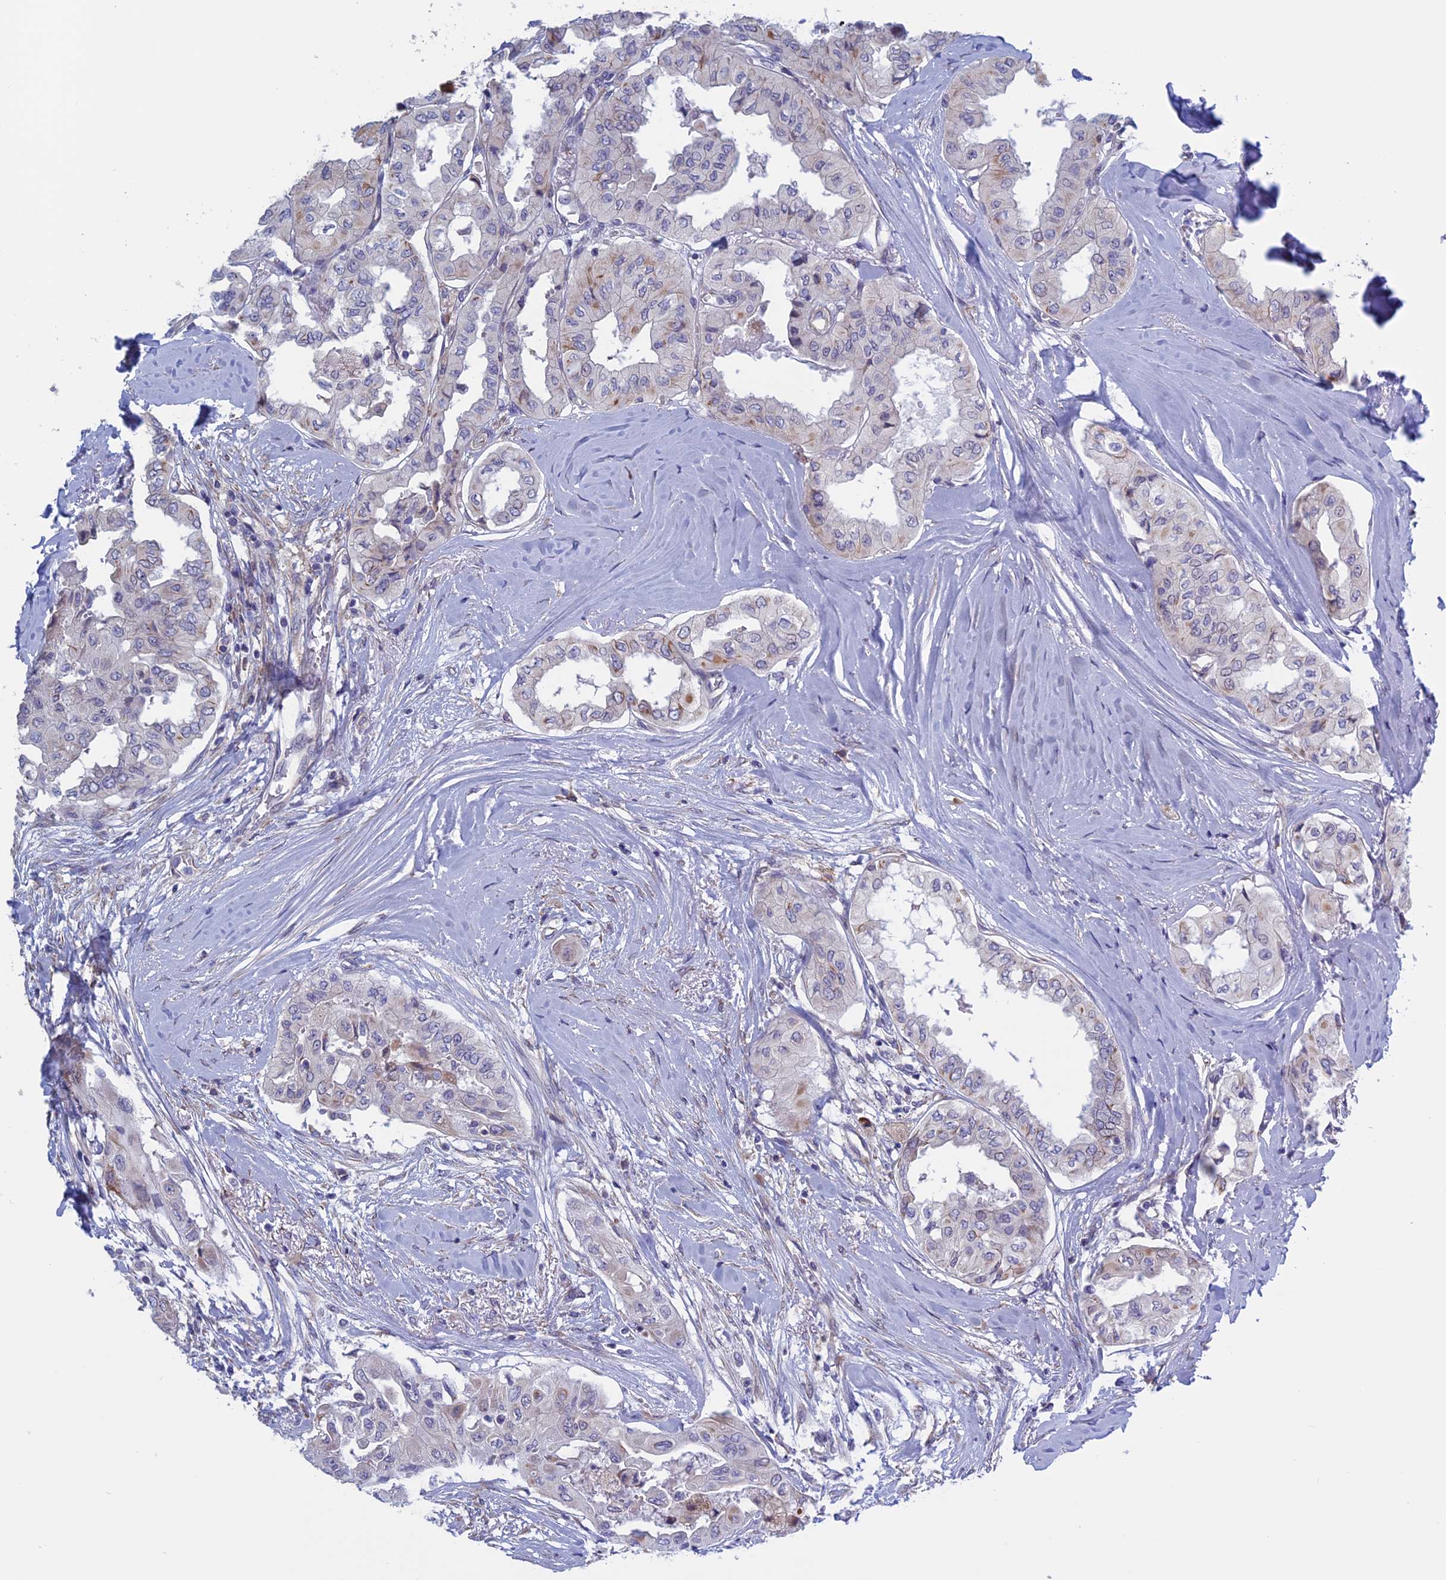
{"staining": {"intensity": "negative", "quantity": "none", "location": "none"}, "tissue": "thyroid cancer", "cell_type": "Tumor cells", "image_type": "cancer", "snomed": [{"axis": "morphology", "description": "Papillary adenocarcinoma, NOS"}, {"axis": "topography", "description": "Thyroid gland"}], "caption": "A photomicrograph of human thyroid cancer is negative for staining in tumor cells.", "gene": "BCL2L10", "patient": {"sex": "female", "age": 59}}